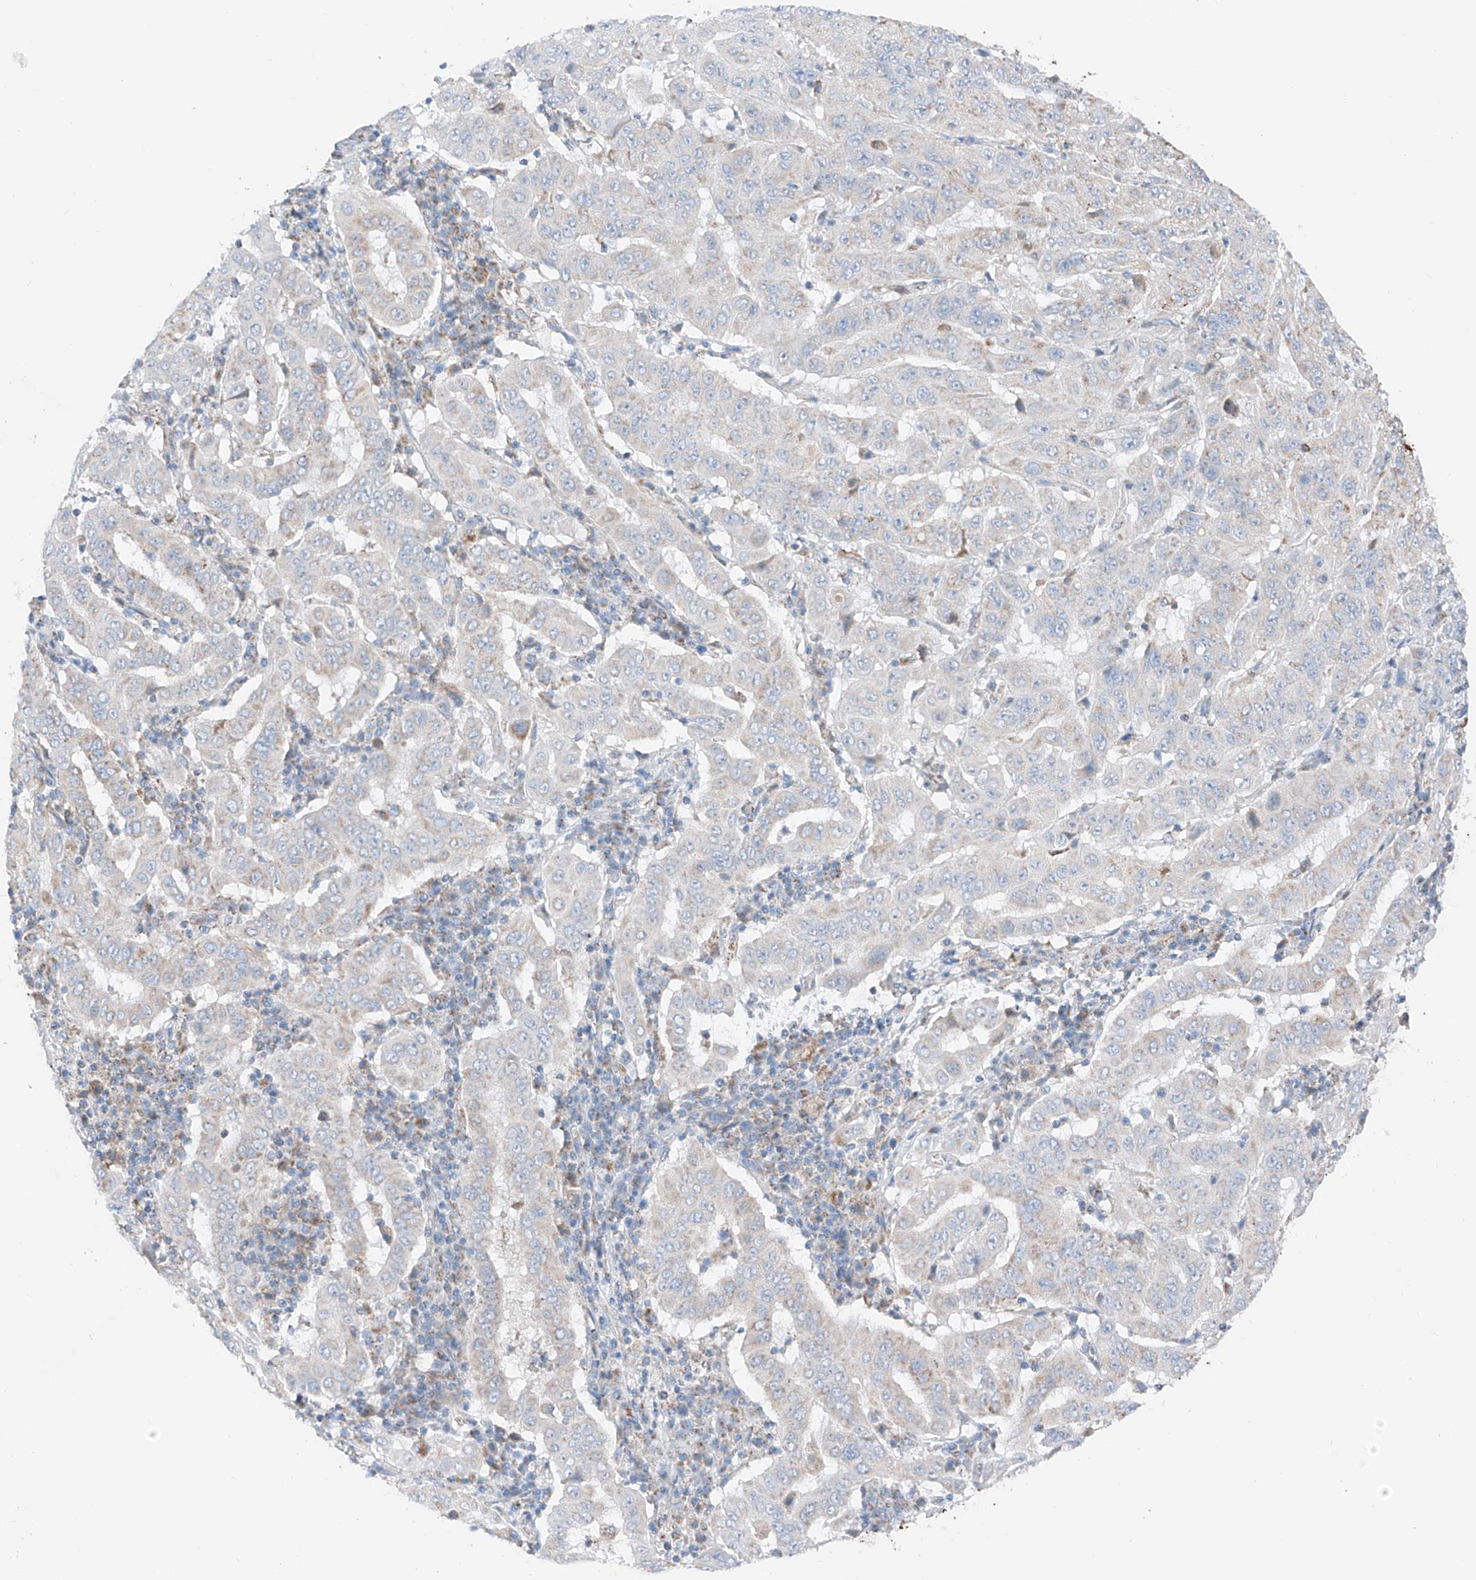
{"staining": {"intensity": "weak", "quantity": "<25%", "location": "cytoplasmic/membranous"}, "tissue": "pancreatic cancer", "cell_type": "Tumor cells", "image_type": "cancer", "snomed": [{"axis": "morphology", "description": "Adenocarcinoma, NOS"}, {"axis": "topography", "description": "Pancreas"}], "caption": "There is no significant staining in tumor cells of pancreatic cancer. (Immunohistochemistry (ihc), brightfield microscopy, high magnification).", "gene": "MRAP", "patient": {"sex": "male", "age": 63}}